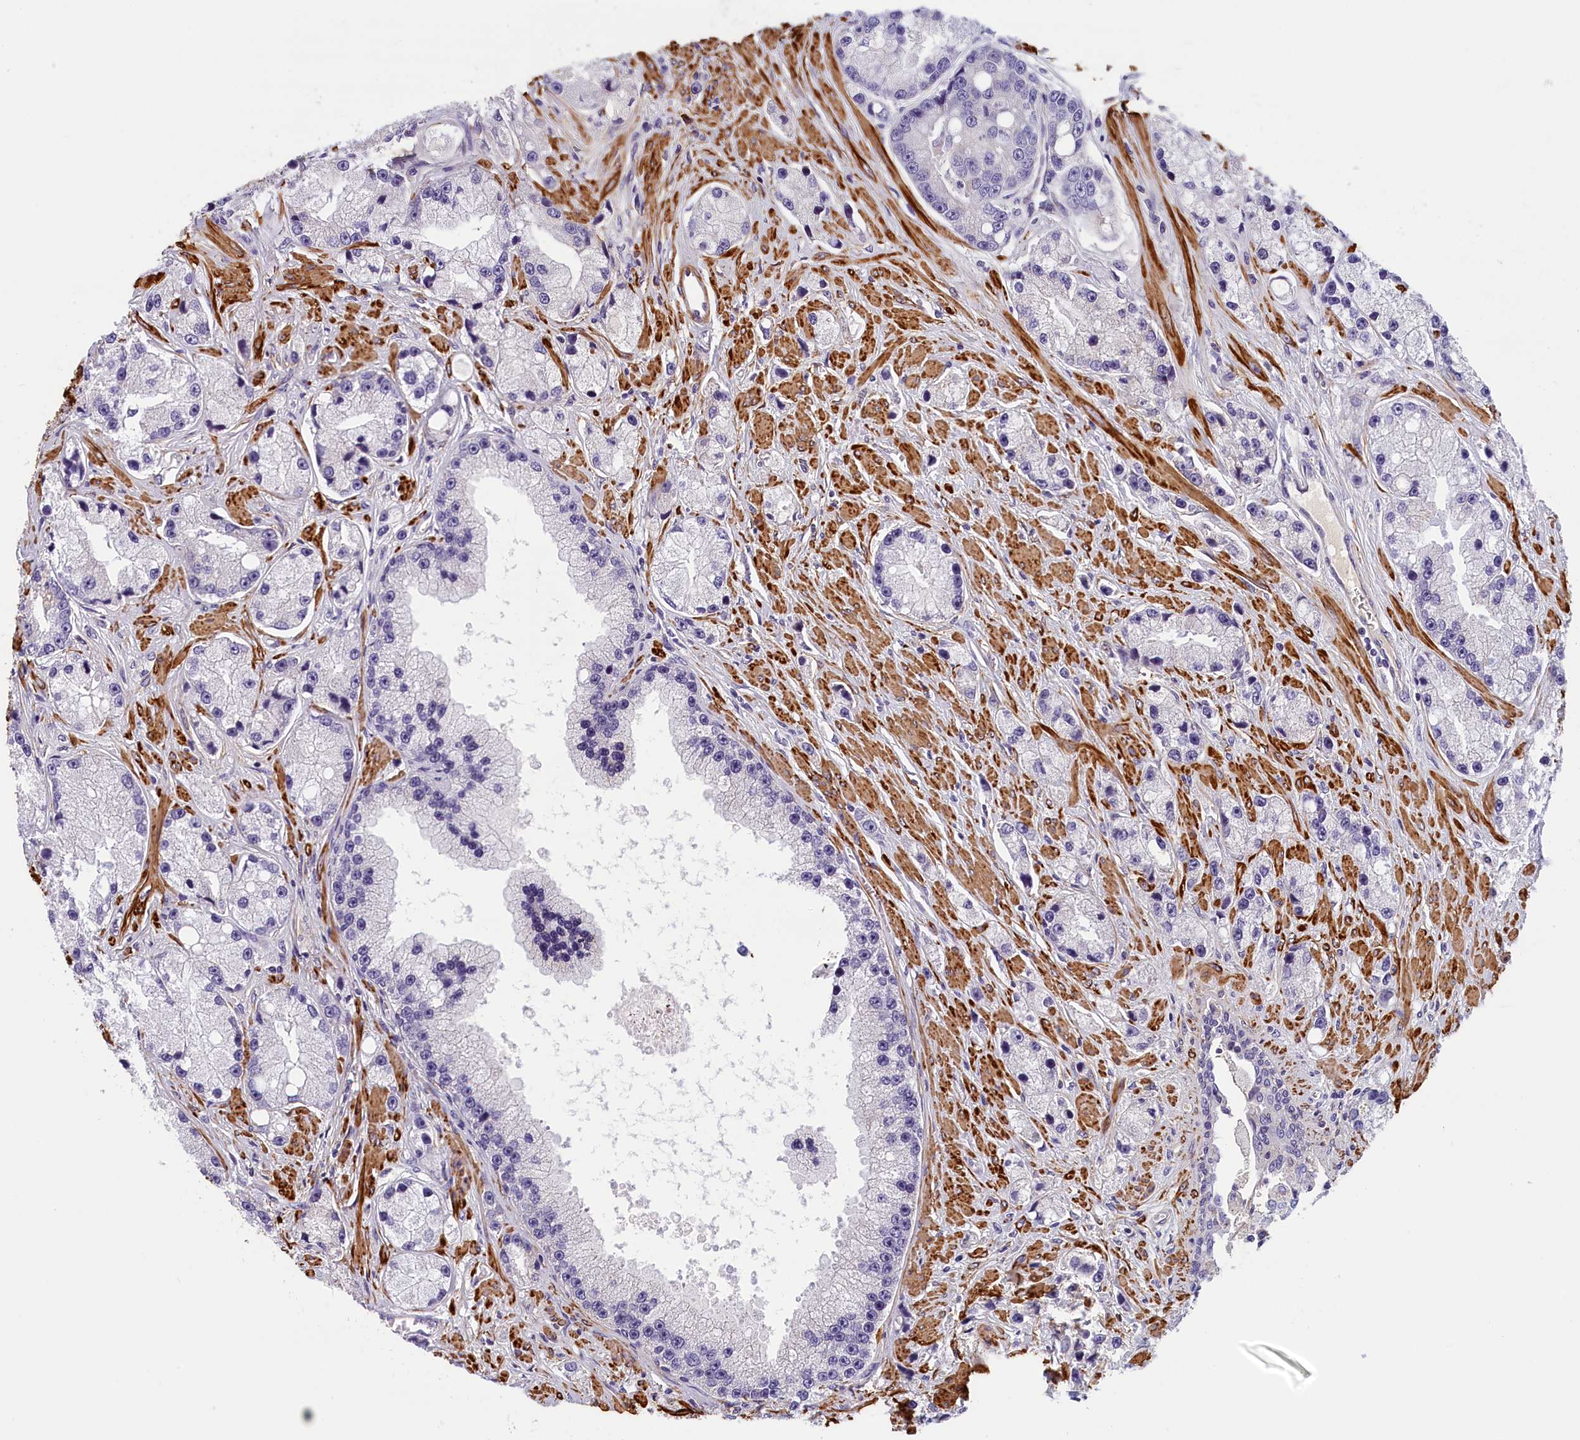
{"staining": {"intensity": "negative", "quantity": "none", "location": "none"}, "tissue": "prostate cancer", "cell_type": "Tumor cells", "image_type": "cancer", "snomed": [{"axis": "morphology", "description": "Adenocarcinoma, High grade"}, {"axis": "topography", "description": "Prostate"}], "caption": "Prostate cancer stained for a protein using immunohistochemistry (IHC) exhibits no expression tumor cells.", "gene": "BCL2L13", "patient": {"sex": "male", "age": 74}}